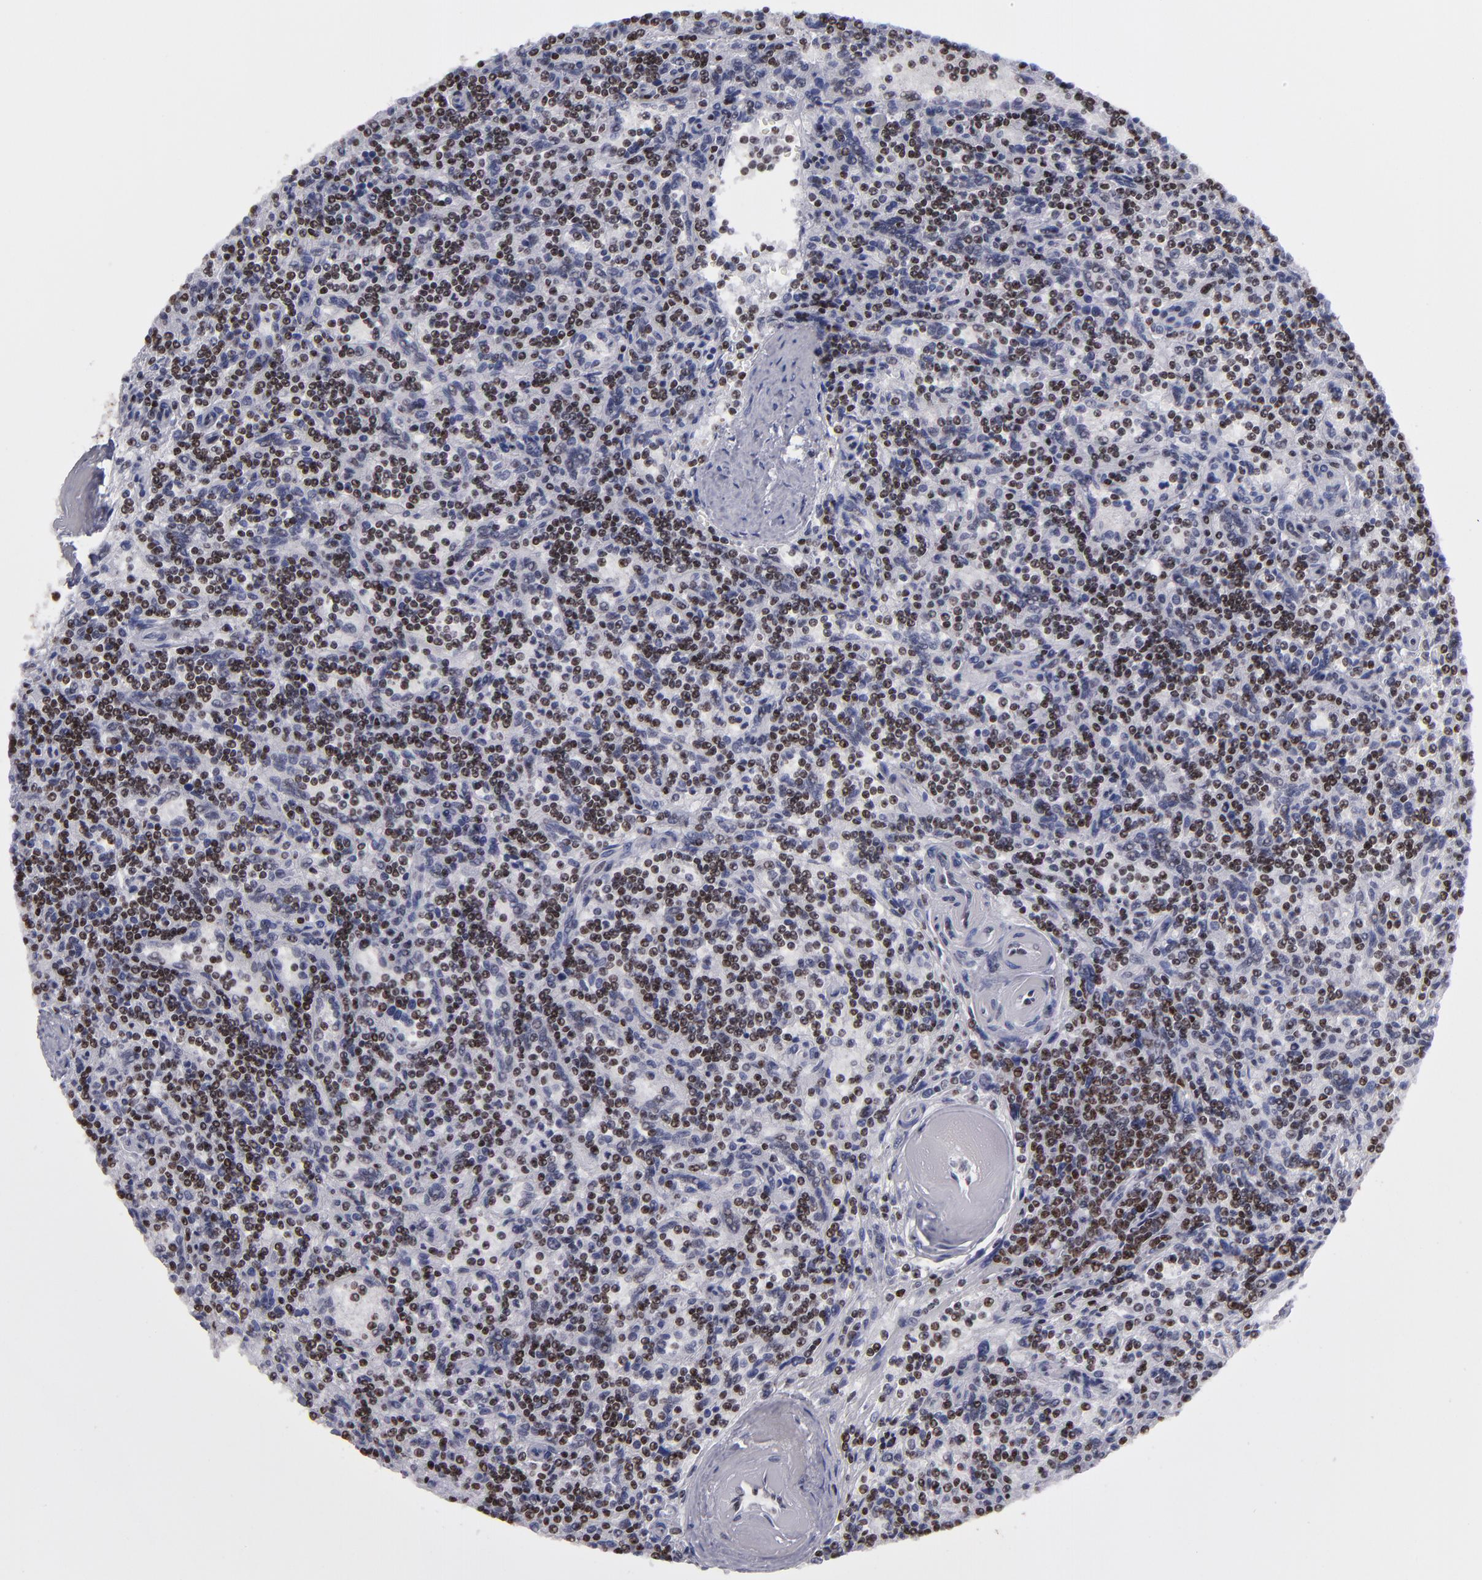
{"staining": {"intensity": "strong", "quantity": "25%-75%", "location": "nuclear"}, "tissue": "lymphoma", "cell_type": "Tumor cells", "image_type": "cancer", "snomed": [{"axis": "morphology", "description": "Malignant lymphoma, non-Hodgkin's type, Low grade"}, {"axis": "topography", "description": "Spleen"}], "caption": "Human malignant lymphoma, non-Hodgkin's type (low-grade) stained with a protein marker reveals strong staining in tumor cells.", "gene": "TERF2", "patient": {"sex": "male", "age": 73}}